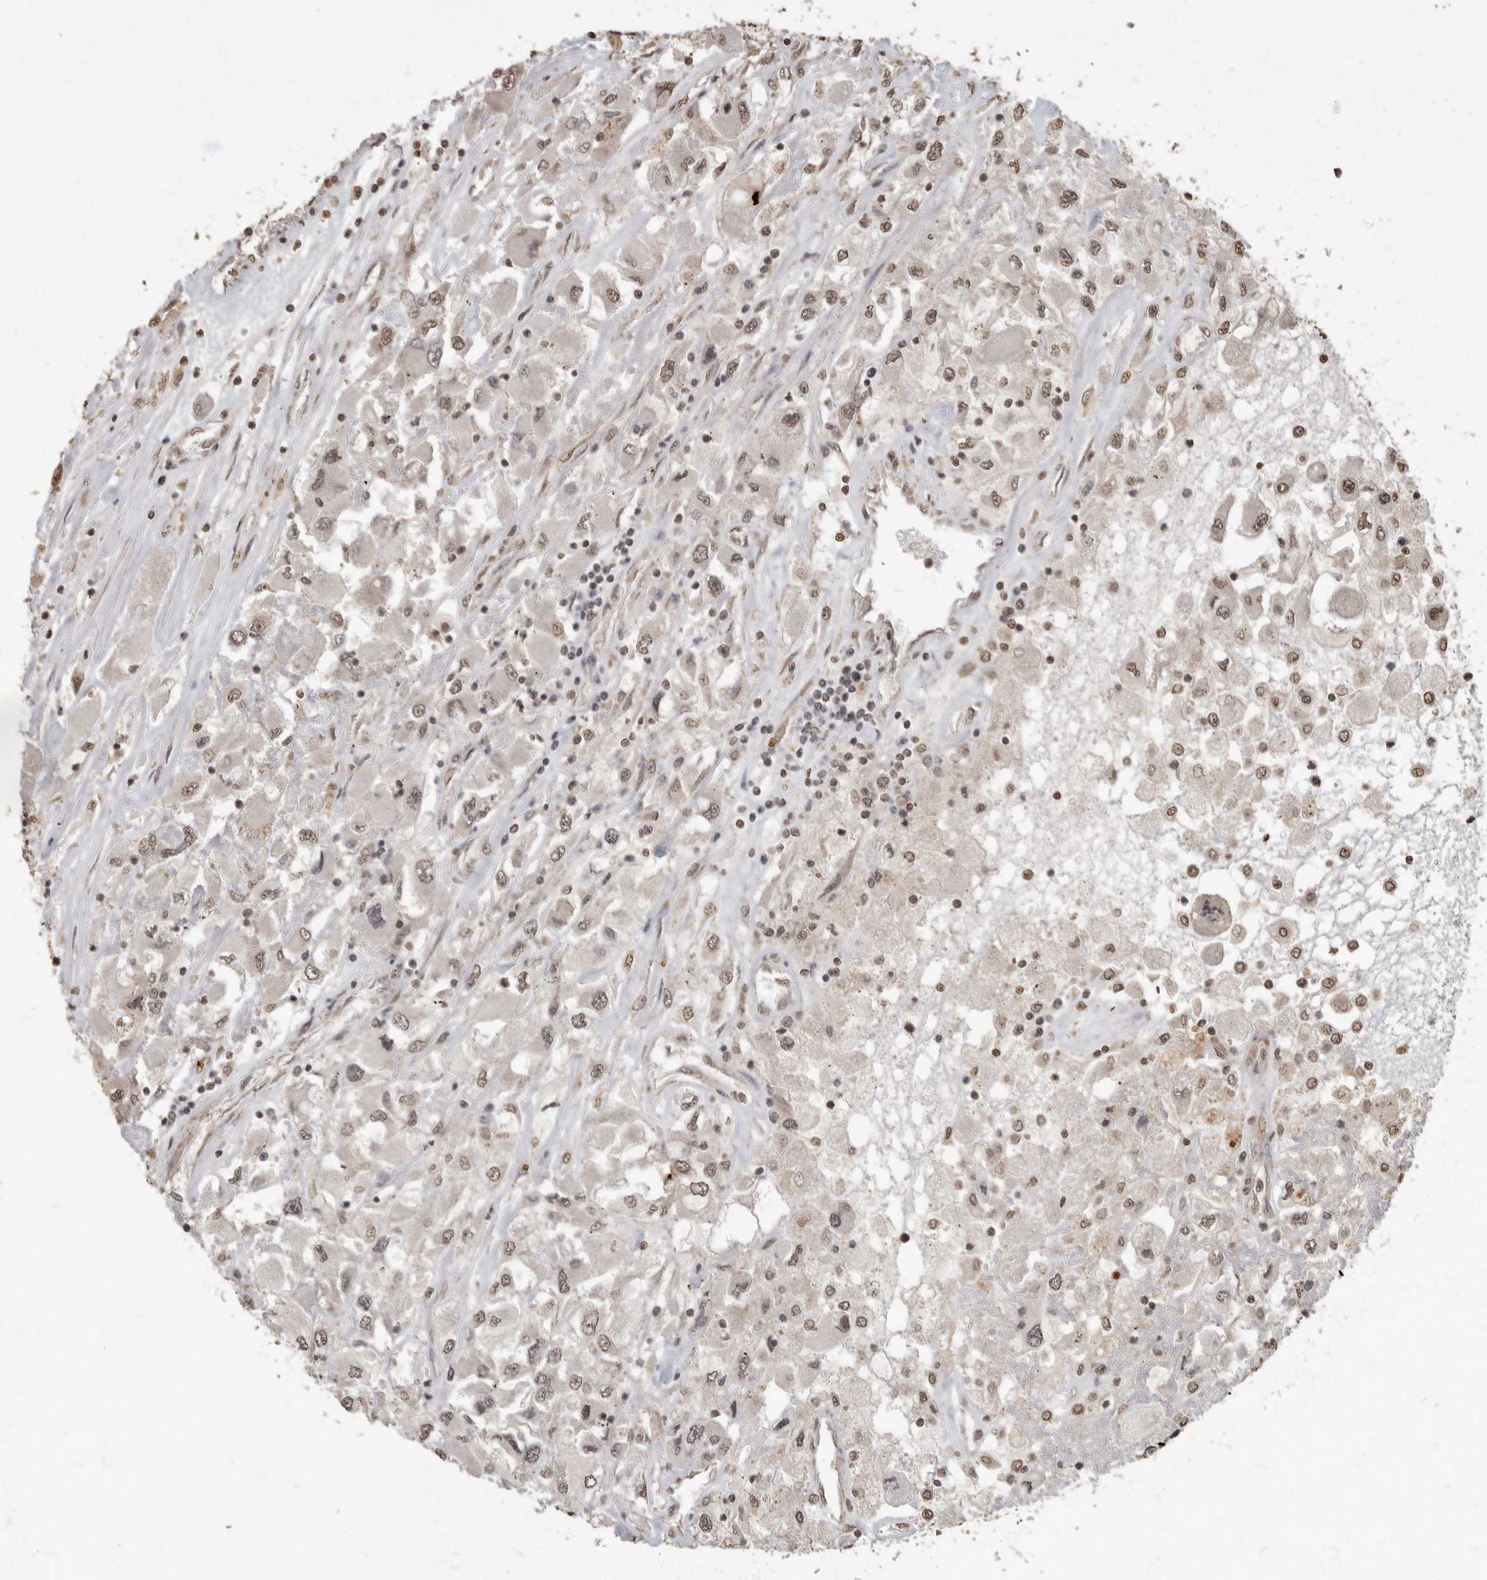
{"staining": {"intensity": "weak", "quantity": ">75%", "location": "nuclear"}, "tissue": "renal cancer", "cell_type": "Tumor cells", "image_type": "cancer", "snomed": [{"axis": "morphology", "description": "Adenocarcinoma, NOS"}, {"axis": "topography", "description": "Kidney"}], "caption": "This is an image of IHC staining of adenocarcinoma (renal), which shows weak staining in the nuclear of tumor cells.", "gene": "MAFG", "patient": {"sex": "female", "age": 52}}